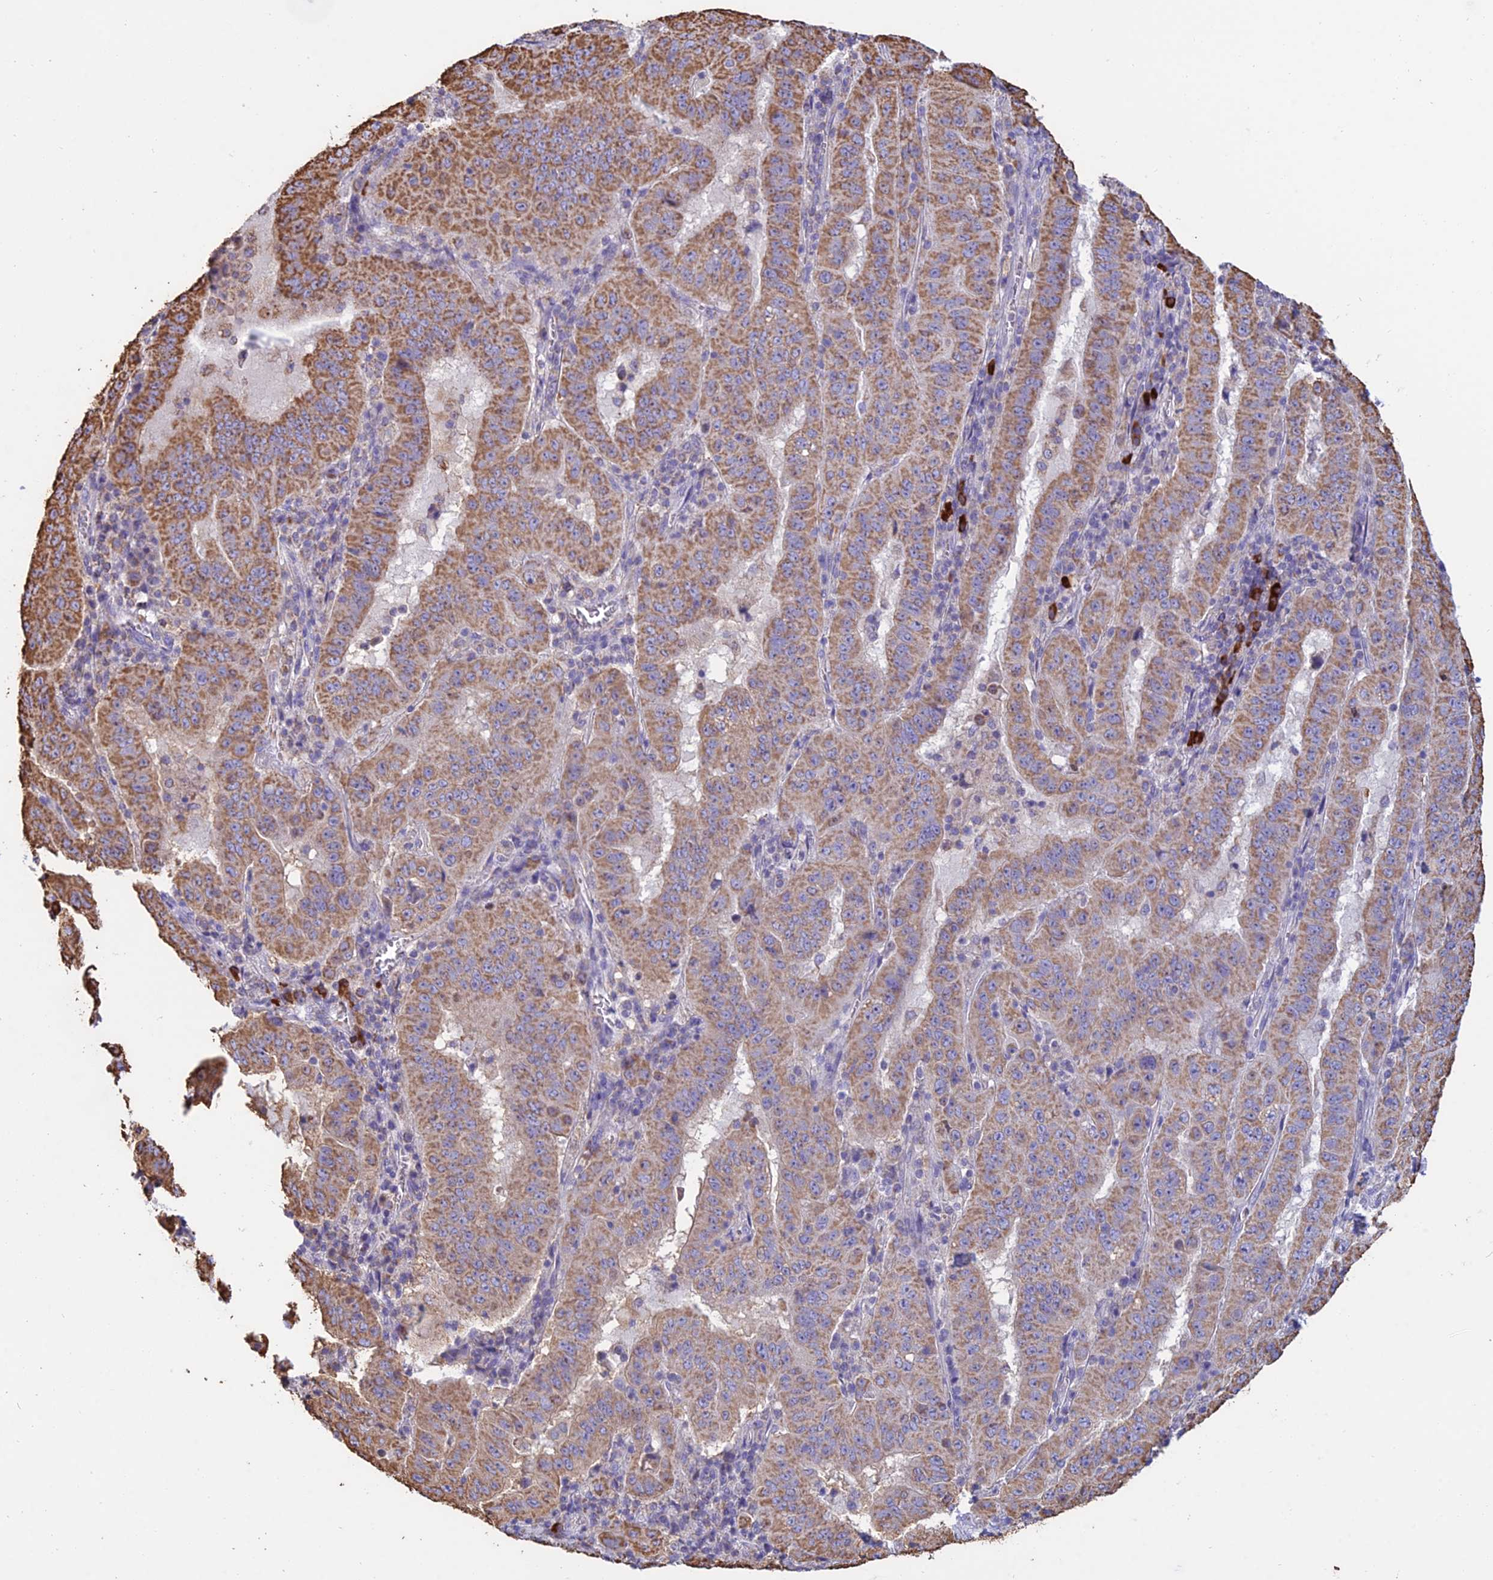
{"staining": {"intensity": "moderate", "quantity": ">75%", "location": "cytoplasmic/membranous"}, "tissue": "pancreatic cancer", "cell_type": "Tumor cells", "image_type": "cancer", "snomed": [{"axis": "morphology", "description": "Adenocarcinoma, NOS"}, {"axis": "topography", "description": "Pancreas"}], "caption": "A high-resolution image shows IHC staining of pancreatic adenocarcinoma, which shows moderate cytoplasmic/membranous expression in approximately >75% of tumor cells.", "gene": "OR2W3", "patient": {"sex": "male", "age": 63}}